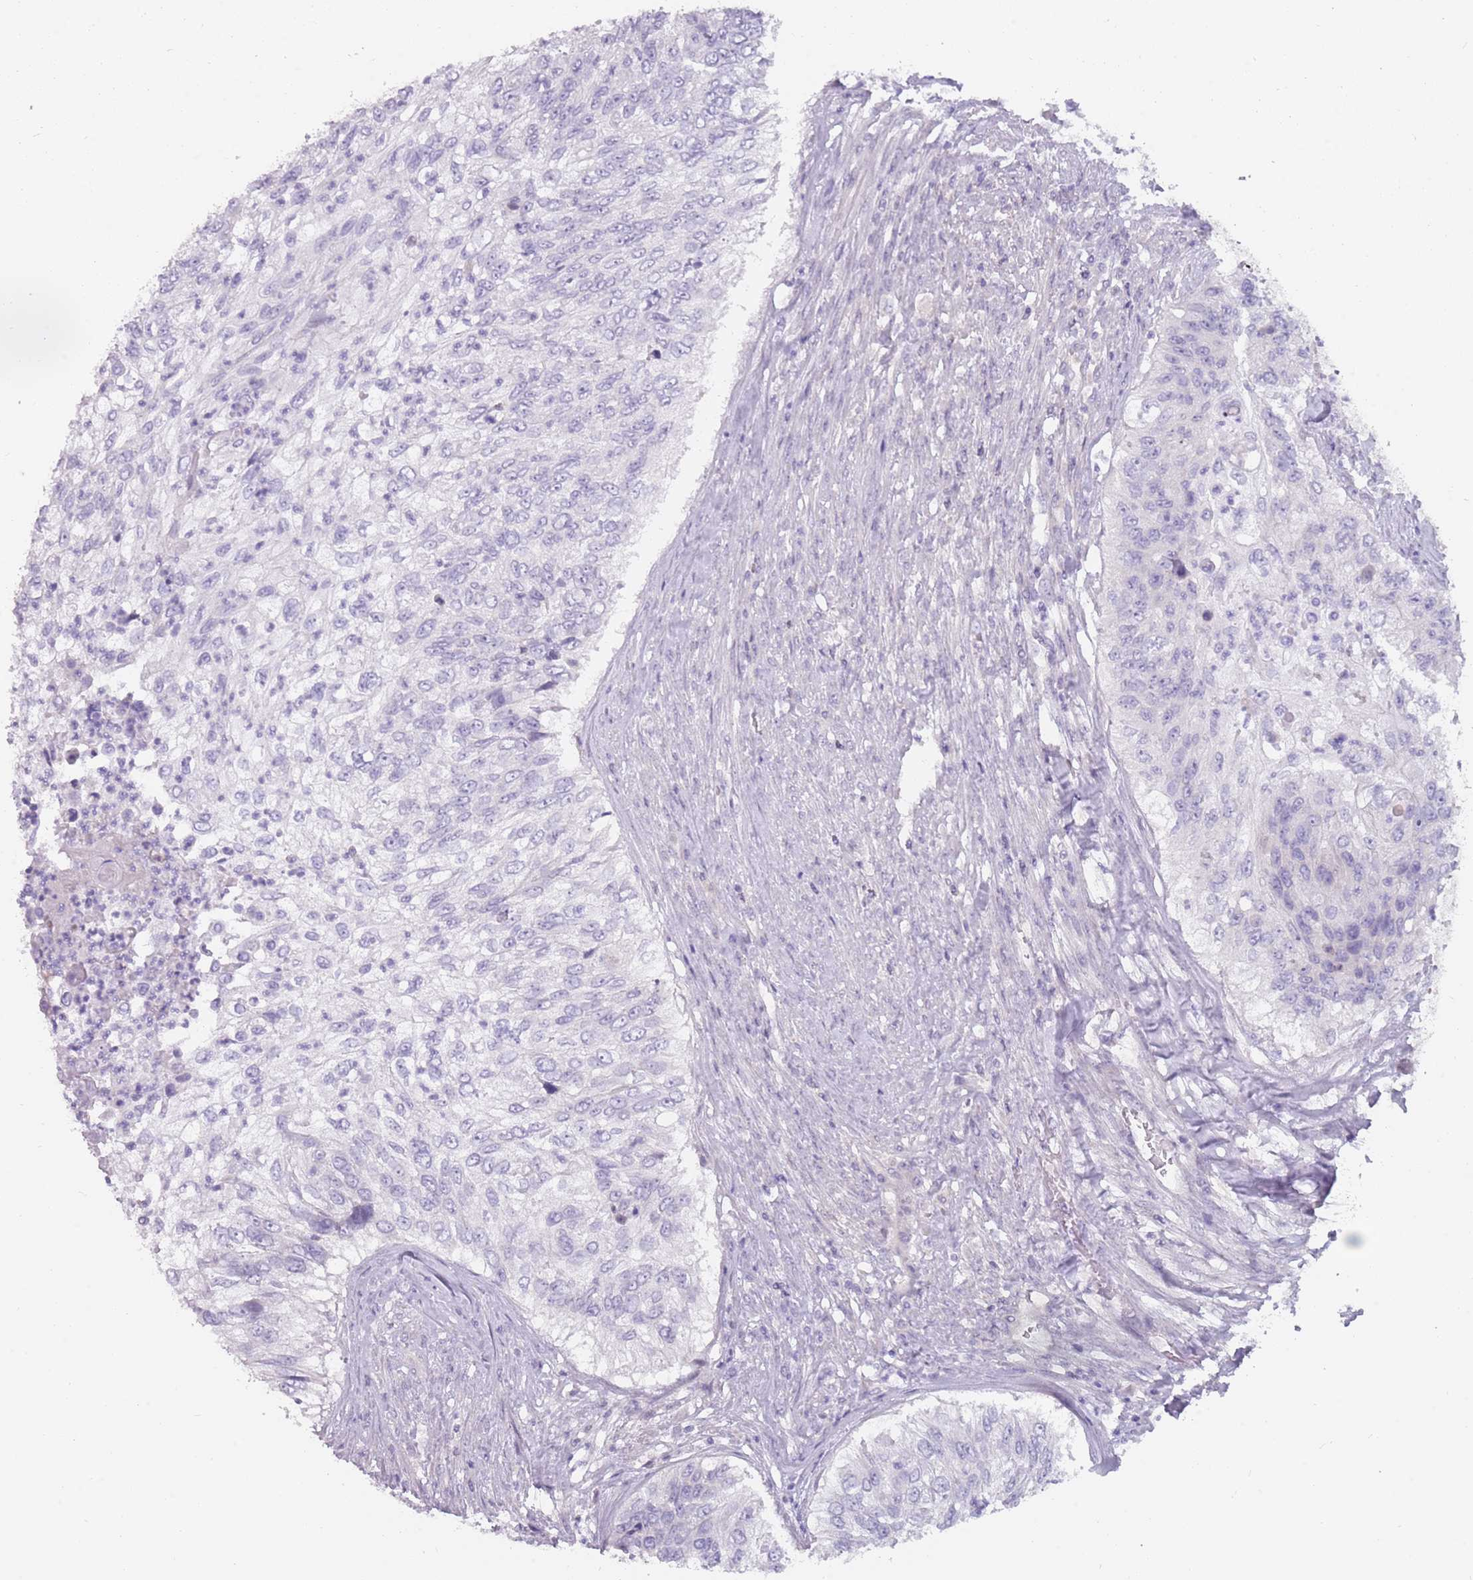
{"staining": {"intensity": "negative", "quantity": "none", "location": "none"}, "tissue": "urothelial cancer", "cell_type": "Tumor cells", "image_type": "cancer", "snomed": [{"axis": "morphology", "description": "Urothelial carcinoma, High grade"}, {"axis": "topography", "description": "Urinary bladder"}], "caption": "The histopathology image demonstrates no significant positivity in tumor cells of high-grade urothelial carcinoma. Nuclei are stained in blue.", "gene": "DDX4", "patient": {"sex": "female", "age": 60}}